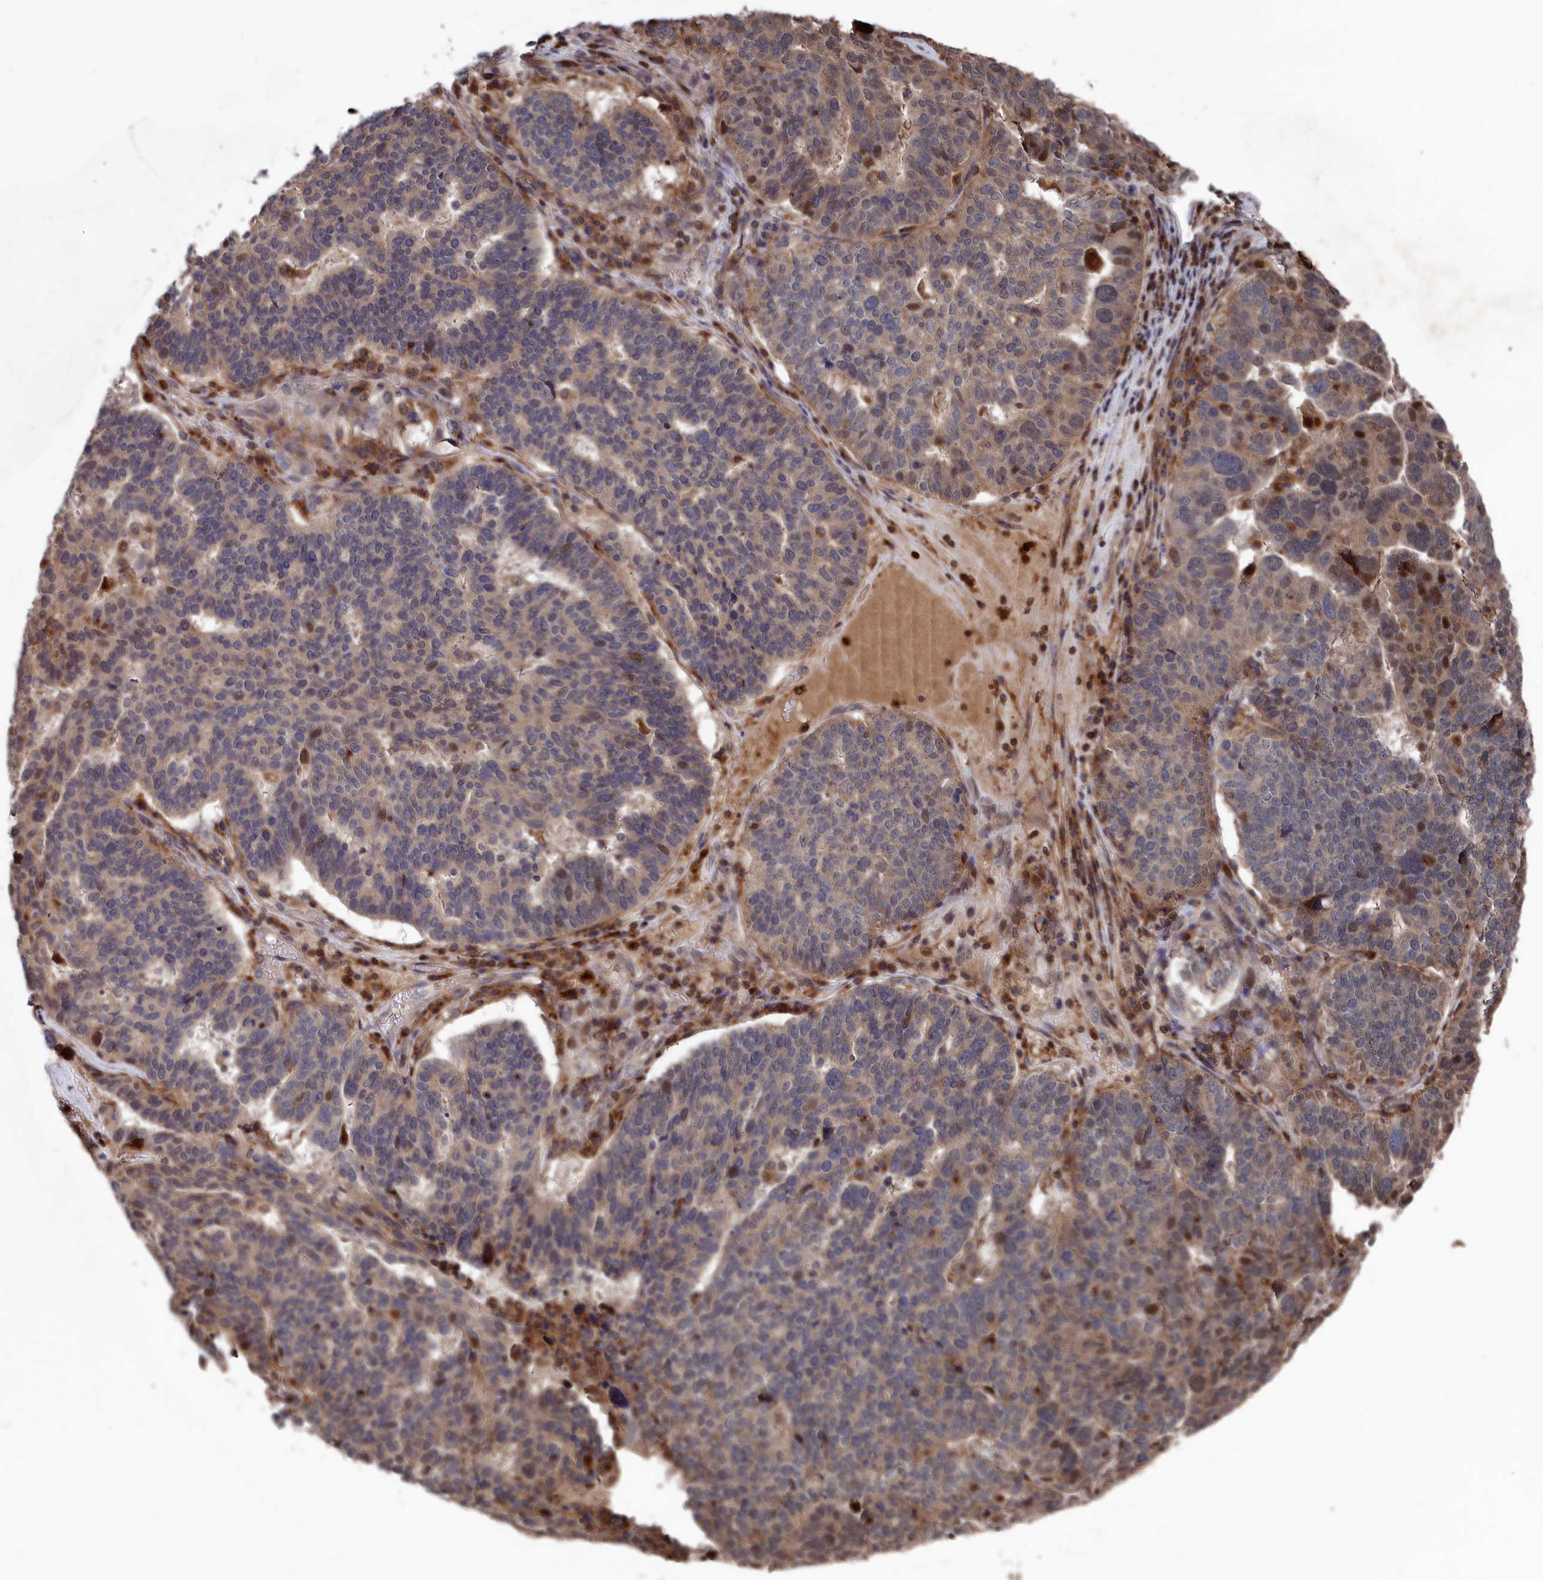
{"staining": {"intensity": "weak", "quantity": "<25%", "location": "cytoplasmic/membranous"}, "tissue": "ovarian cancer", "cell_type": "Tumor cells", "image_type": "cancer", "snomed": [{"axis": "morphology", "description": "Cystadenocarcinoma, serous, NOS"}, {"axis": "topography", "description": "Ovary"}], "caption": "DAB (3,3'-diaminobenzidine) immunohistochemical staining of ovarian cancer demonstrates no significant staining in tumor cells. (DAB (3,3'-diaminobenzidine) IHC, high magnification).", "gene": "PLA2G15", "patient": {"sex": "female", "age": 59}}